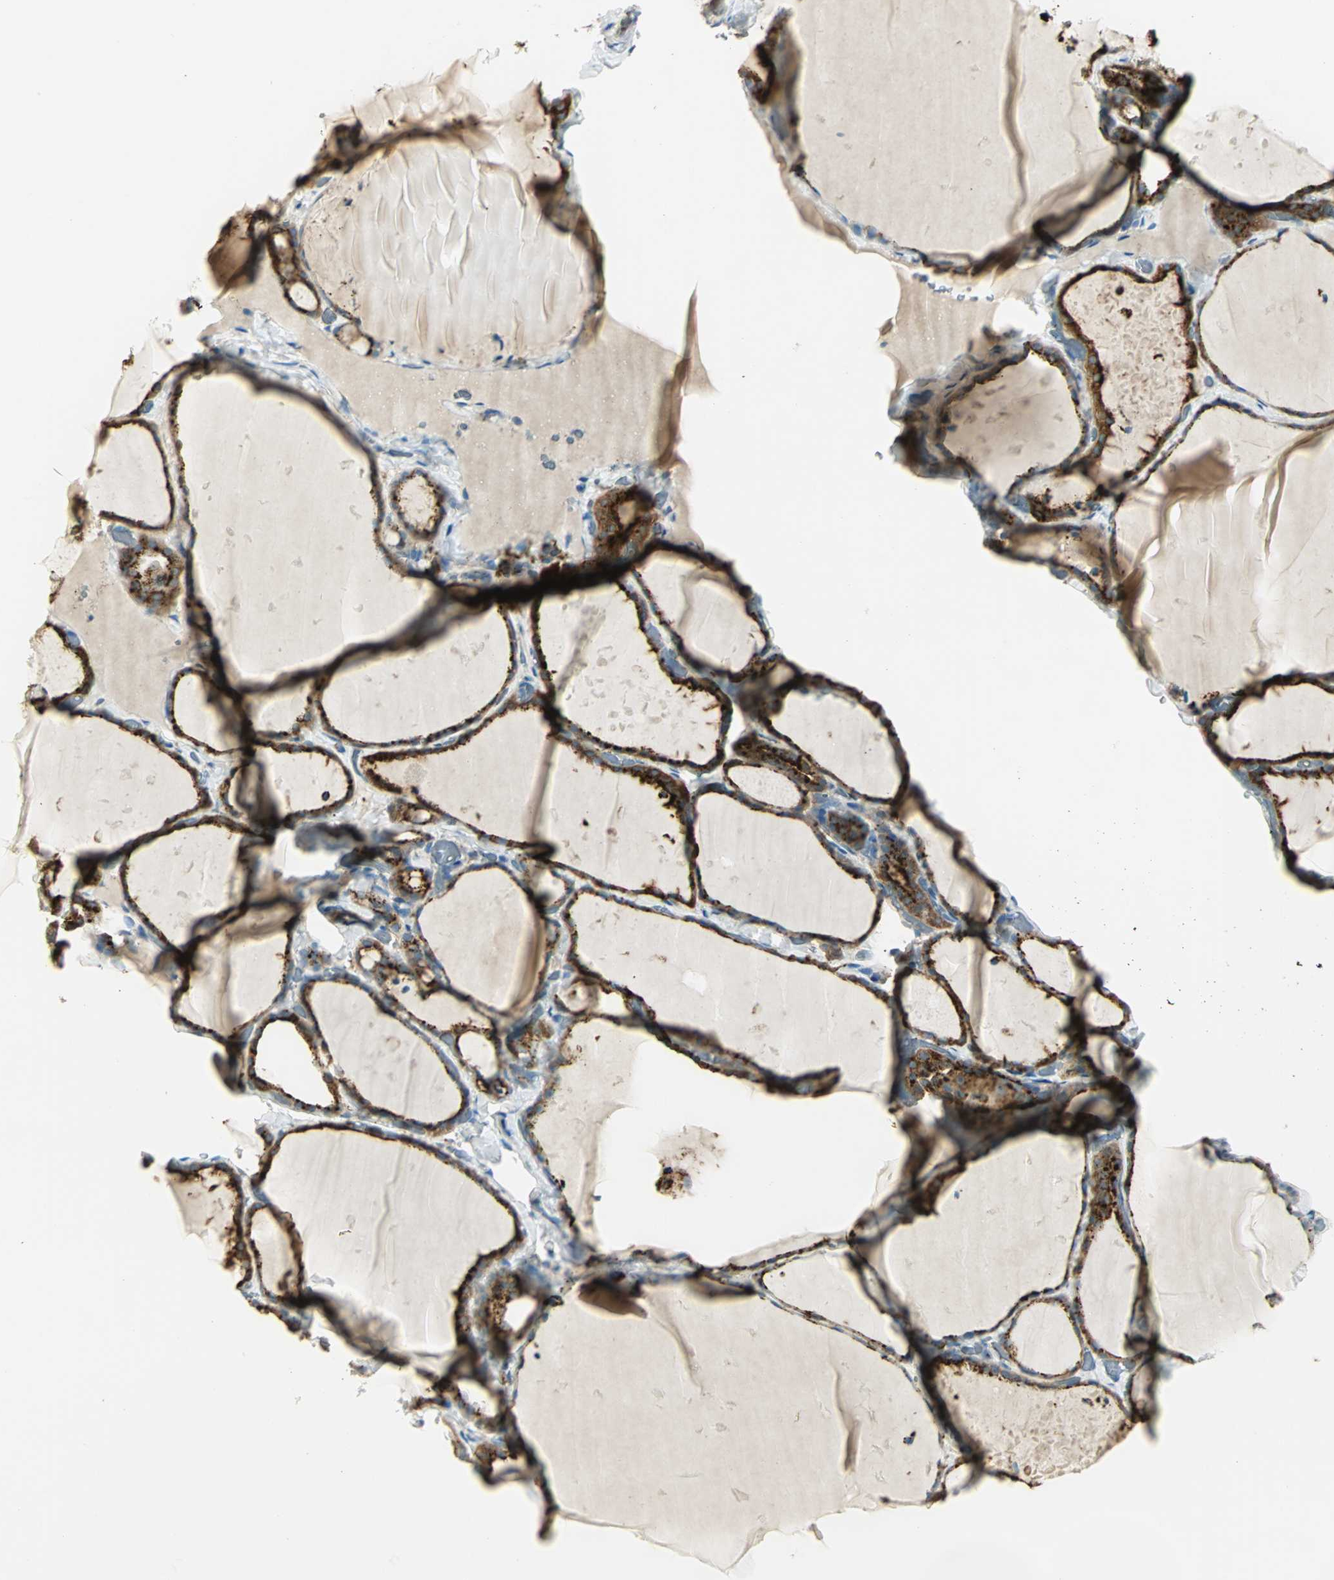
{"staining": {"intensity": "strong", "quantity": ">75%", "location": "cytoplasmic/membranous"}, "tissue": "thyroid gland", "cell_type": "Glandular cells", "image_type": "normal", "snomed": [{"axis": "morphology", "description": "Normal tissue, NOS"}, {"axis": "topography", "description": "Thyroid gland"}], "caption": "High-magnification brightfield microscopy of unremarkable thyroid gland stained with DAB (3,3'-diaminobenzidine) (brown) and counterstained with hematoxylin (blue). glandular cells exhibit strong cytoplasmic/membranous positivity is identified in approximately>75% of cells.", "gene": "ARSA", "patient": {"sex": "female", "age": 22}}